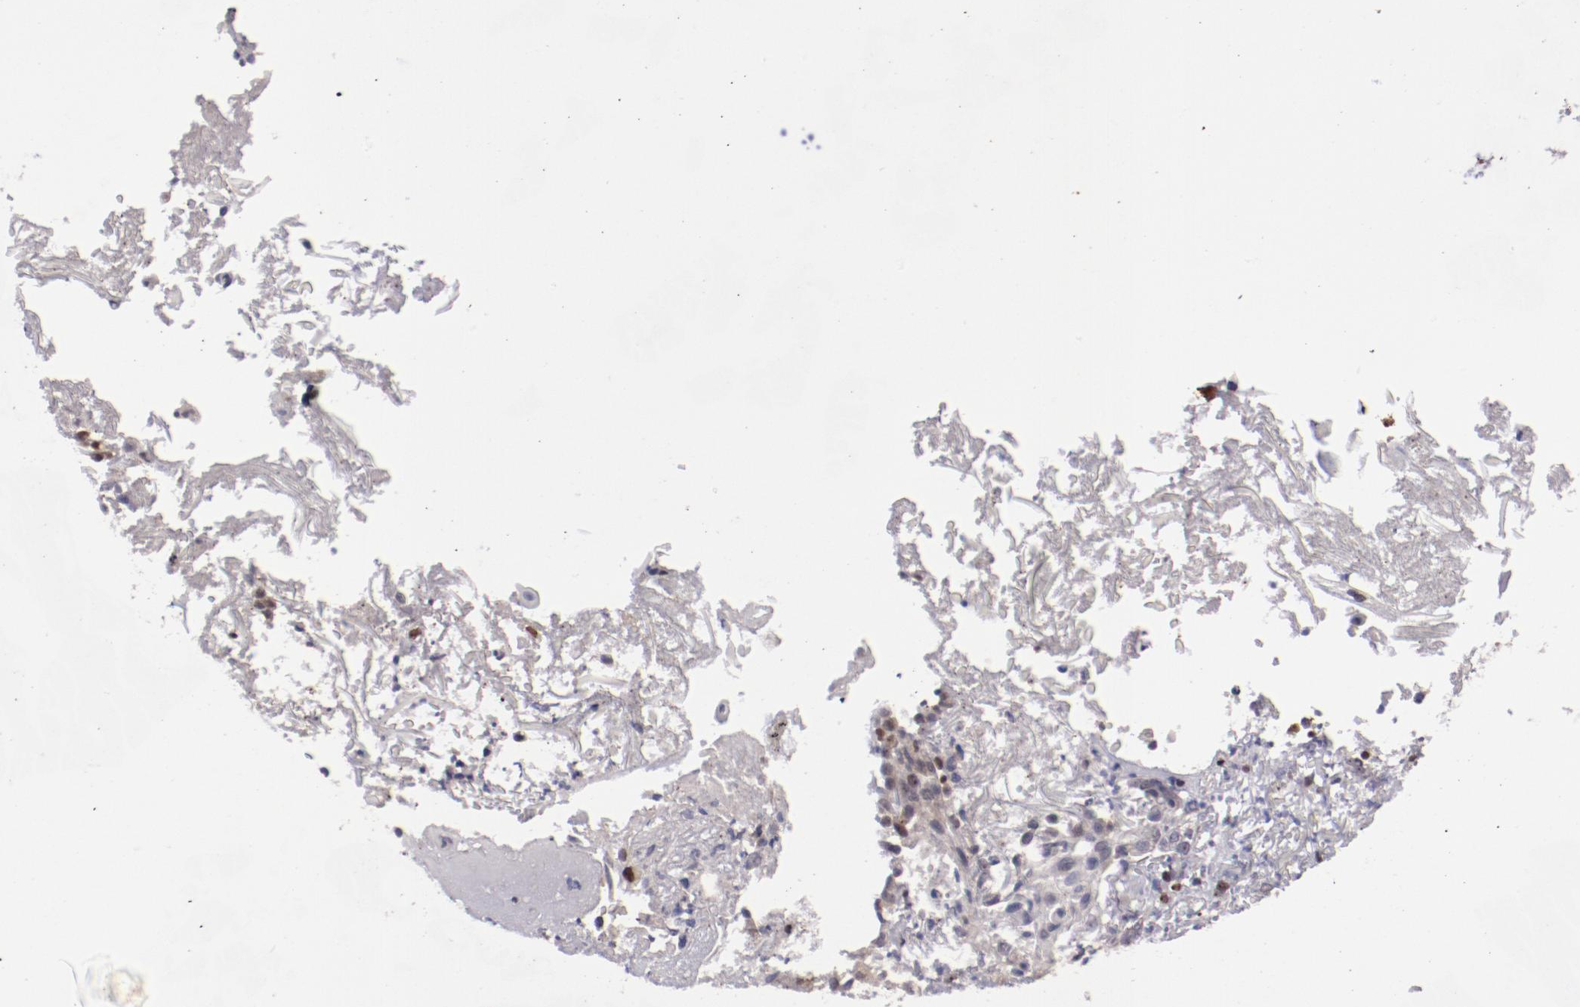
{"staining": {"intensity": "moderate", "quantity": "25%-75%", "location": "cytoplasmic/membranous,nuclear"}, "tissue": "skin cancer", "cell_type": "Tumor cells", "image_type": "cancer", "snomed": [{"axis": "morphology", "description": "Squamous cell carcinoma, NOS"}, {"axis": "topography", "description": "Skin"}], "caption": "Protein expression by immunohistochemistry (IHC) displays moderate cytoplasmic/membranous and nuclear positivity in approximately 25%-75% of tumor cells in skin cancer (squamous cell carcinoma). (Stains: DAB in brown, nuclei in blue, Microscopy: brightfield microscopy at high magnification).", "gene": "DDX24", "patient": {"sex": "male", "age": 65}}